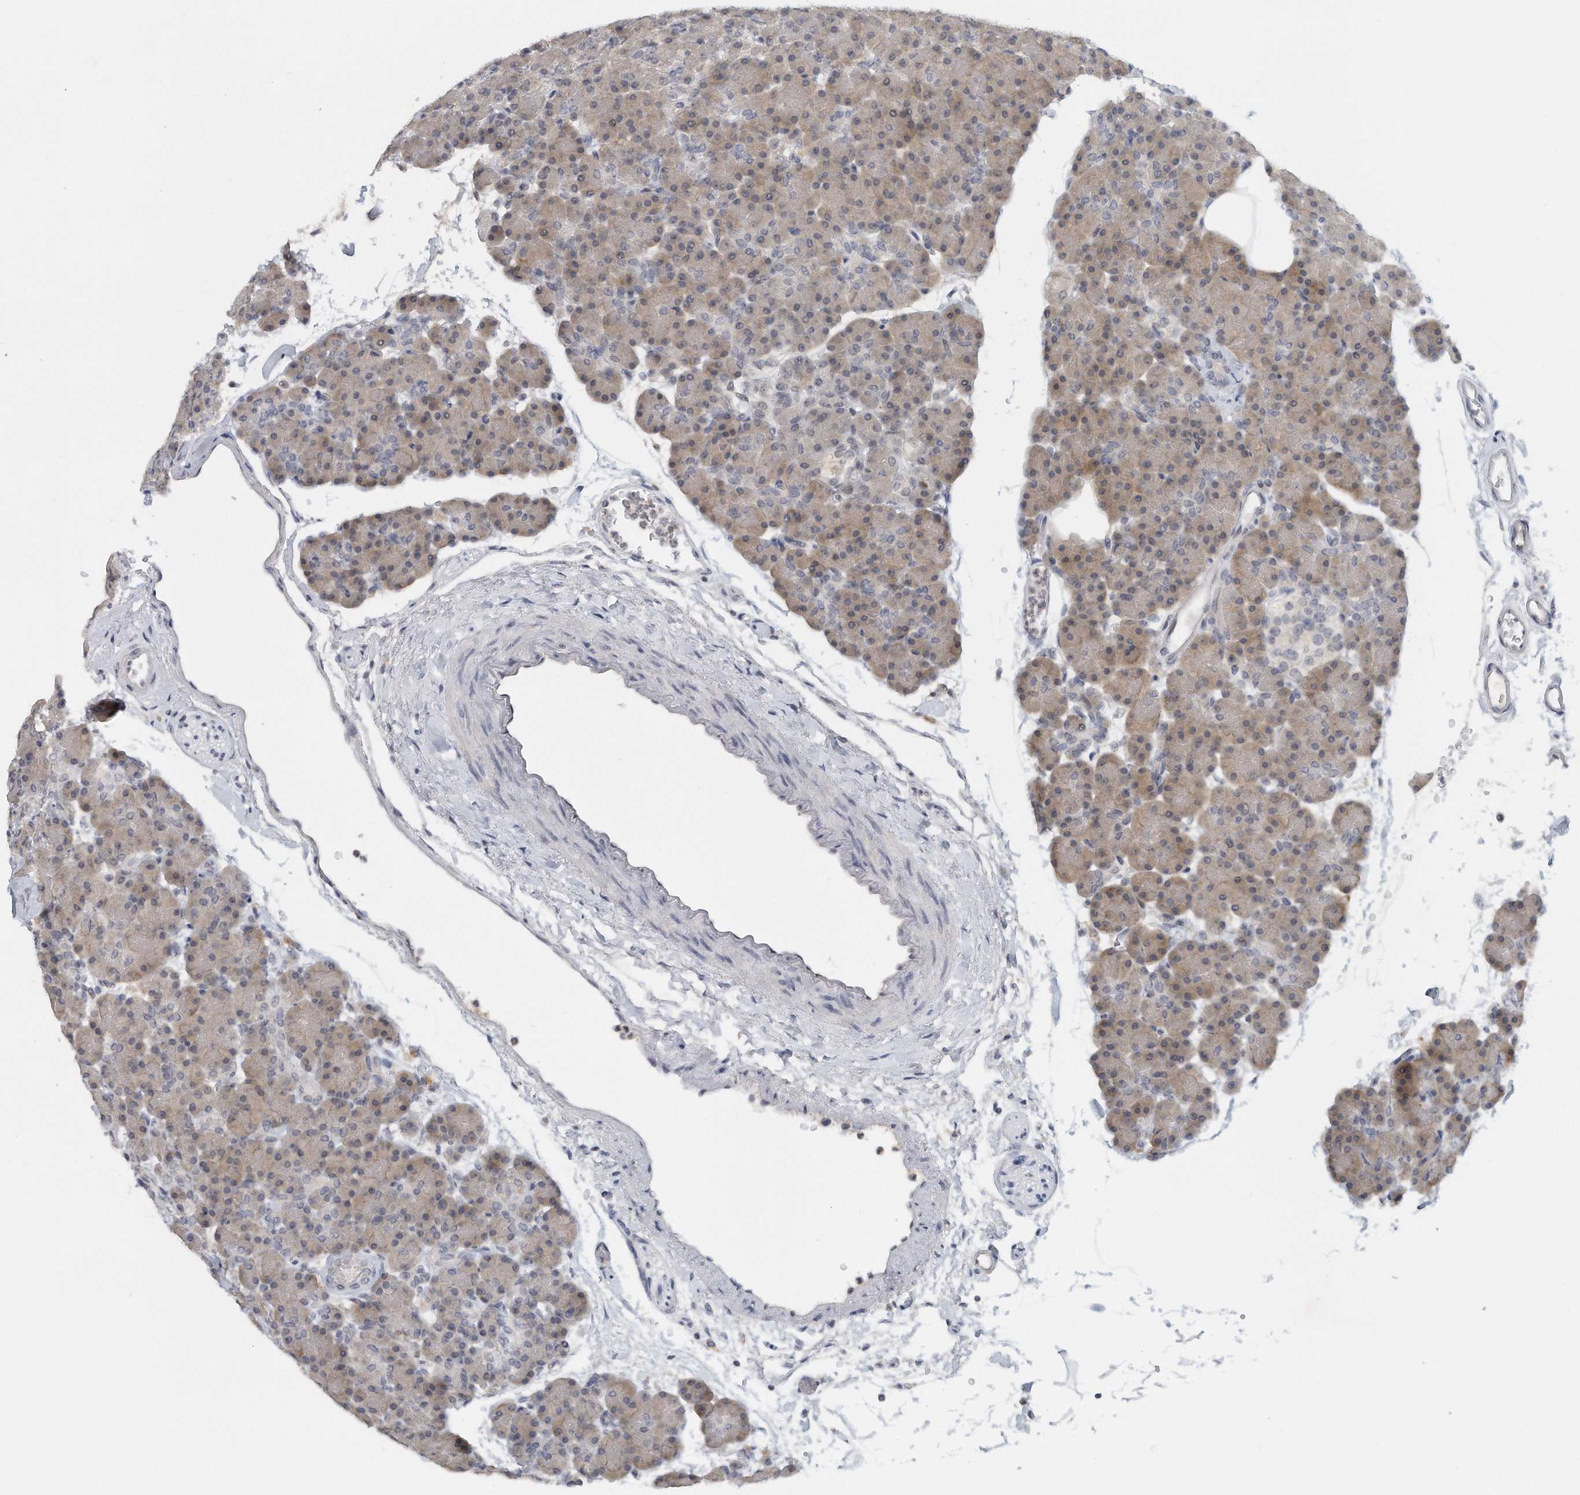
{"staining": {"intensity": "weak", "quantity": ">75%", "location": "cytoplasmic/membranous"}, "tissue": "pancreas", "cell_type": "Exocrine glandular cells", "image_type": "normal", "snomed": [{"axis": "morphology", "description": "Normal tissue, NOS"}, {"axis": "topography", "description": "Pancreas"}], "caption": "This is an image of IHC staining of unremarkable pancreas, which shows weak expression in the cytoplasmic/membranous of exocrine glandular cells.", "gene": "DDX43", "patient": {"sex": "female", "age": 43}}